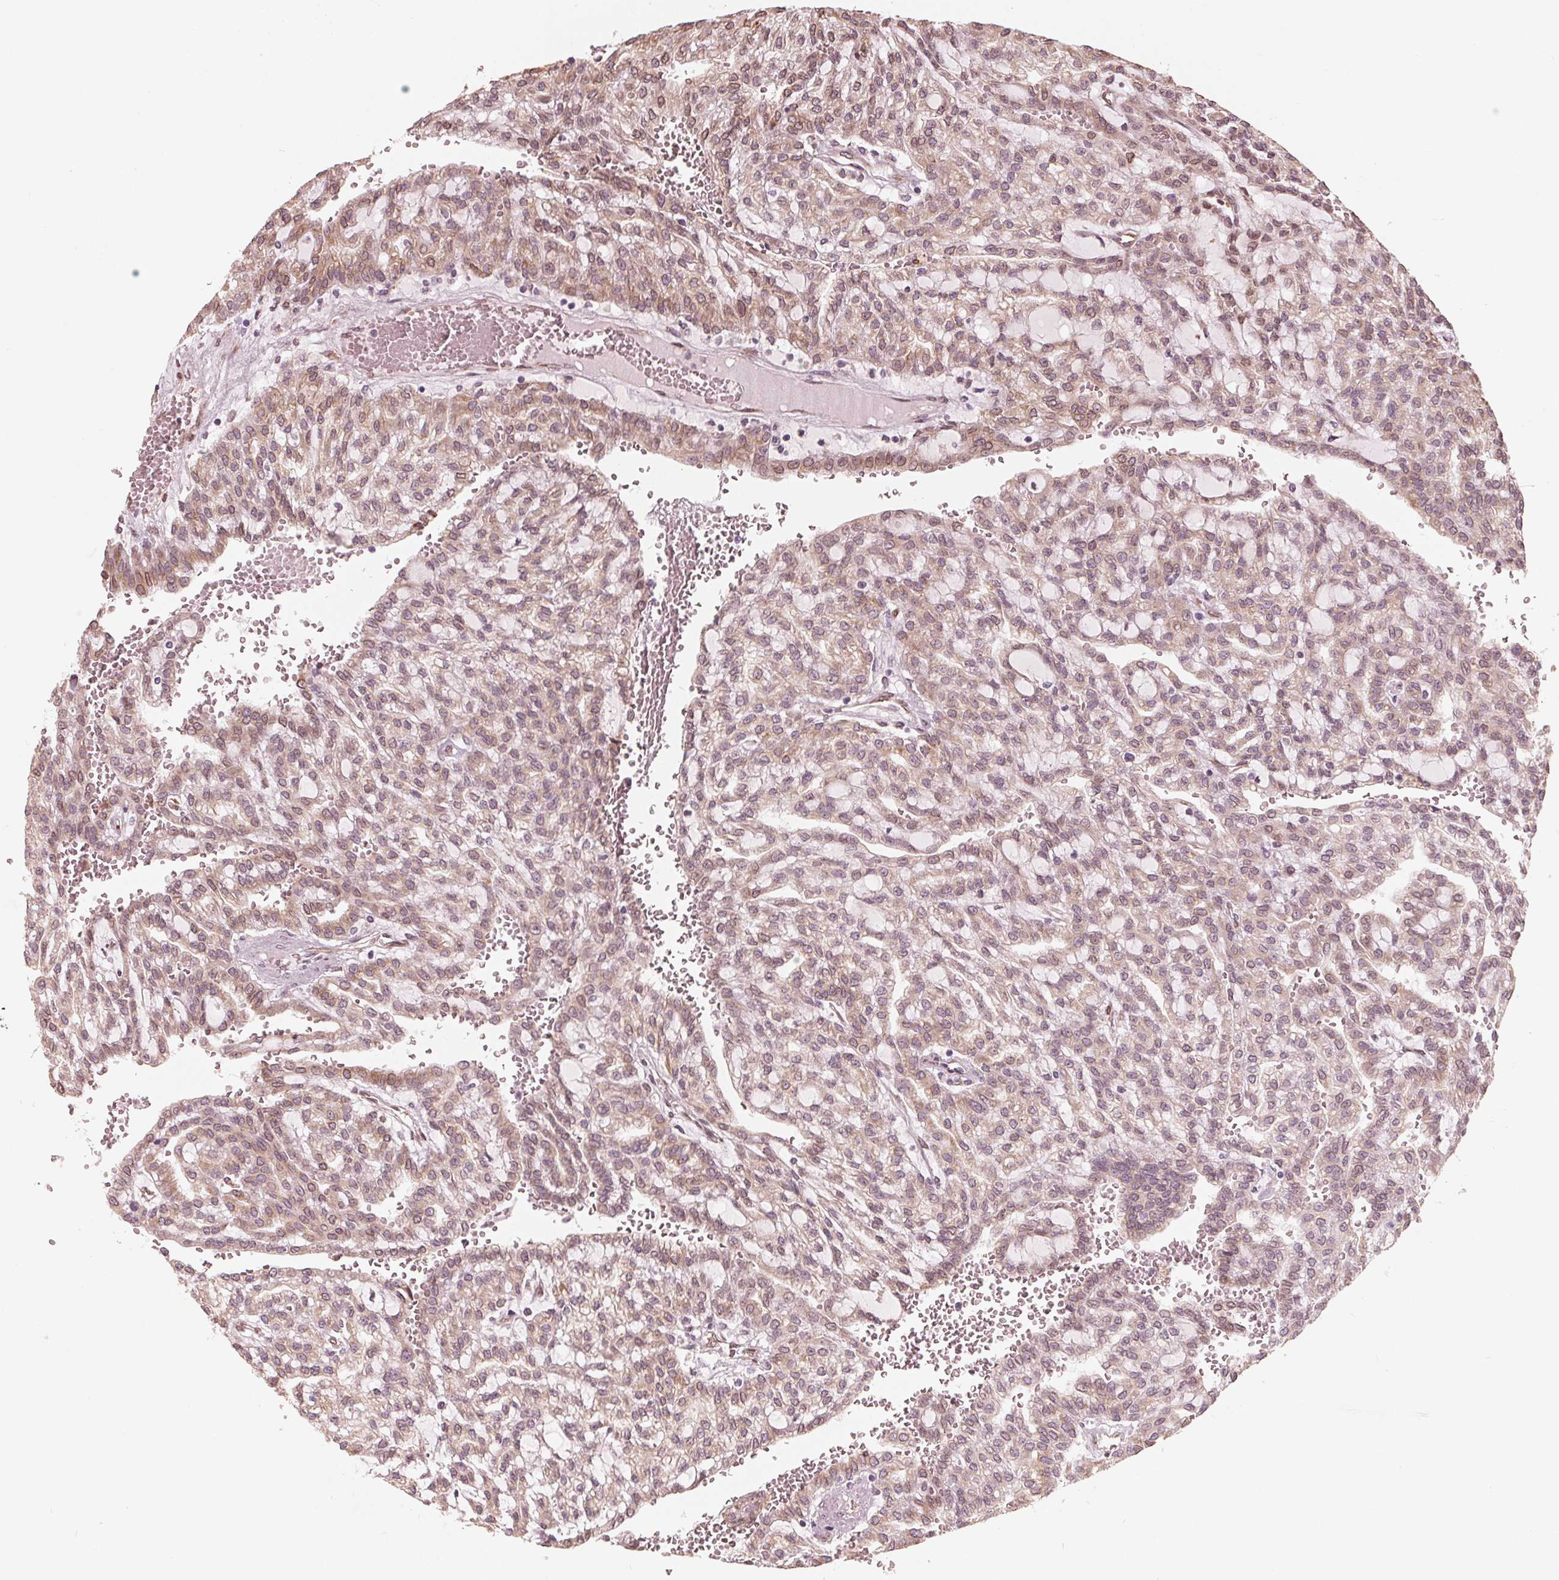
{"staining": {"intensity": "weak", "quantity": ">75%", "location": "cytoplasmic/membranous"}, "tissue": "renal cancer", "cell_type": "Tumor cells", "image_type": "cancer", "snomed": [{"axis": "morphology", "description": "Adenocarcinoma, NOS"}, {"axis": "topography", "description": "Kidney"}], "caption": "A low amount of weak cytoplasmic/membranous positivity is seen in approximately >75% of tumor cells in adenocarcinoma (renal) tissue. (DAB (3,3'-diaminobenzidine) IHC, brown staining for protein, blue staining for nuclei).", "gene": "IKBIP", "patient": {"sex": "male", "age": 63}}